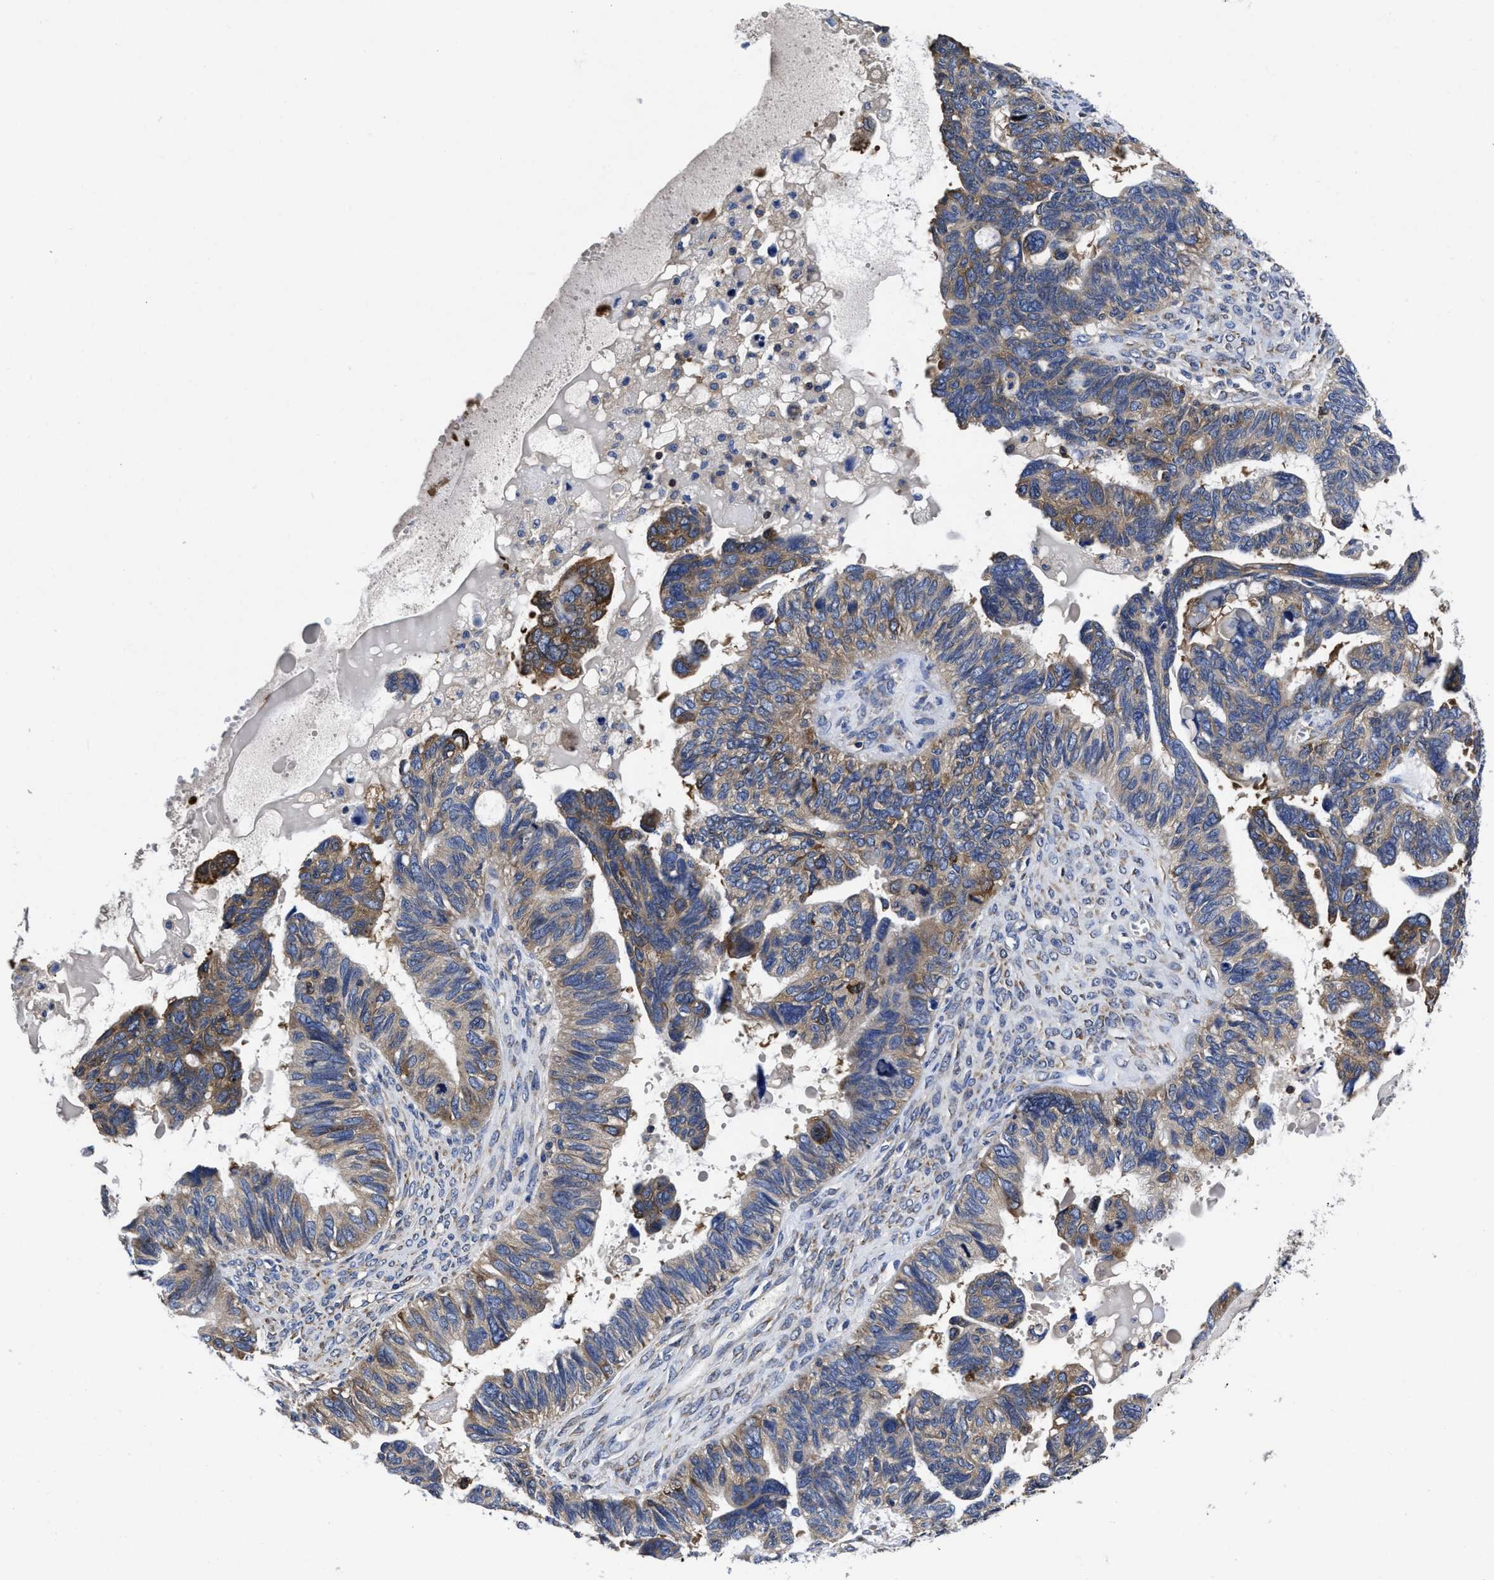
{"staining": {"intensity": "moderate", "quantity": ">75%", "location": "cytoplasmic/membranous"}, "tissue": "ovarian cancer", "cell_type": "Tumor cells", "image_type": "cancer", "snomed": [{"axis": "morphology", "description": "Cystadenocarcinoma, serous, NOS"}, {"axis": "topography", "description": "Ovary"}], "caption": "A photomicrograph of human serous cystadenocarcinoma (ovarian) stained for a protein reveals moderate cytoplasmic/membranous brown staining in tumor cells.", "gene": "YARS1", "patient": {"sex": "female", "age": 79}}